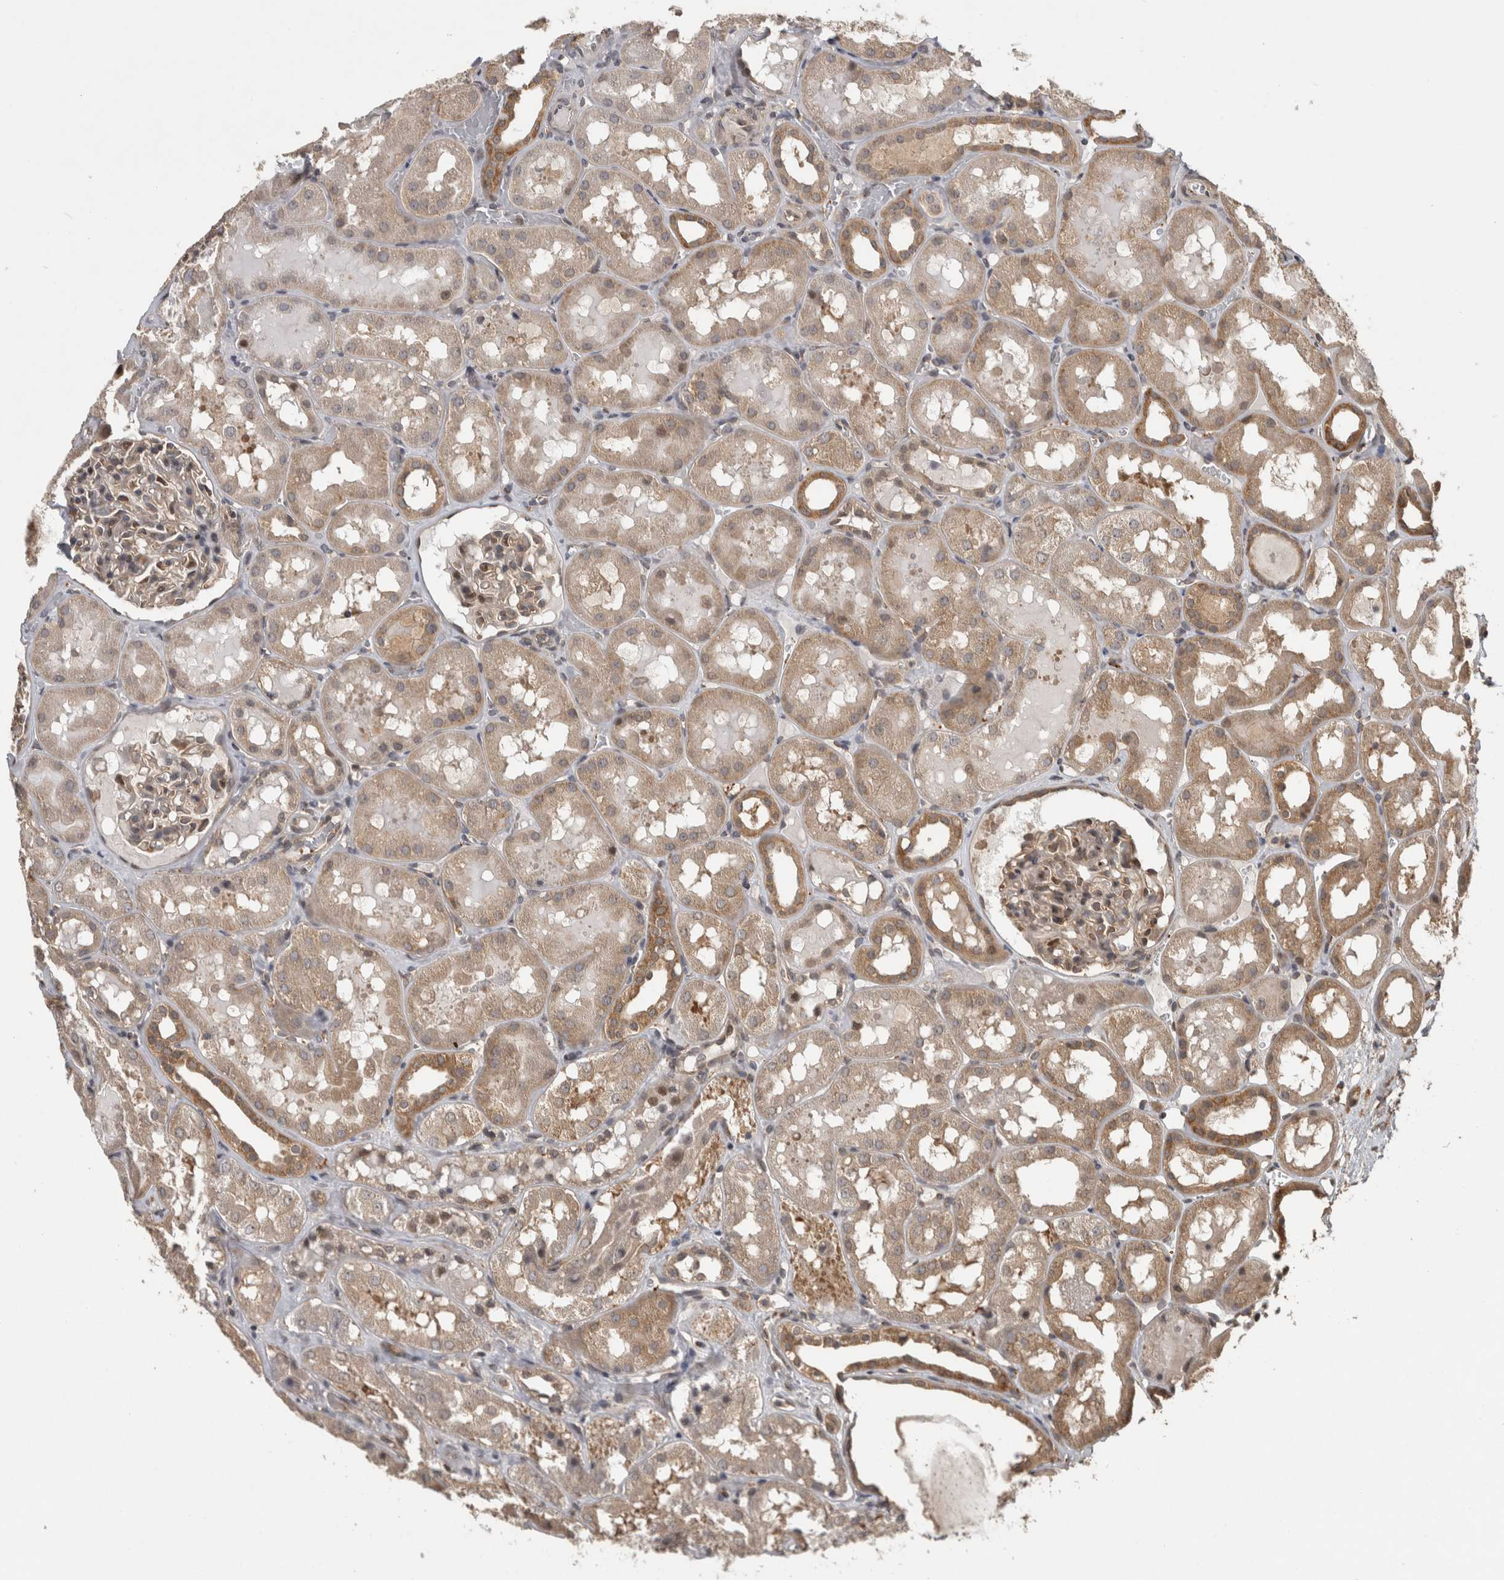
{"staining": {"intensity": "weak", "quantity": "25%-75%", "location": "cytoplasmic/membranous,nuclear"}, "tissue": "kidney", "cell_type": "Cells in glomeruli", "image_type": "normal", "snomed": [{"axis": "morphology", "description": "Normal tissue, NOS"}, {"axis": "topography", "description": "Kidney"}, {"axis": "topography", "description": "Urinary bladder"}], "caption": "Benign kidney displays weak cytoplasmic/membranous,nuclear staining in about 25%-75% of cells in glomeruli, visualized by immunohistochemistry.", "gene": "ATXN2", "patient": {"sex": "male", "age": 16}}